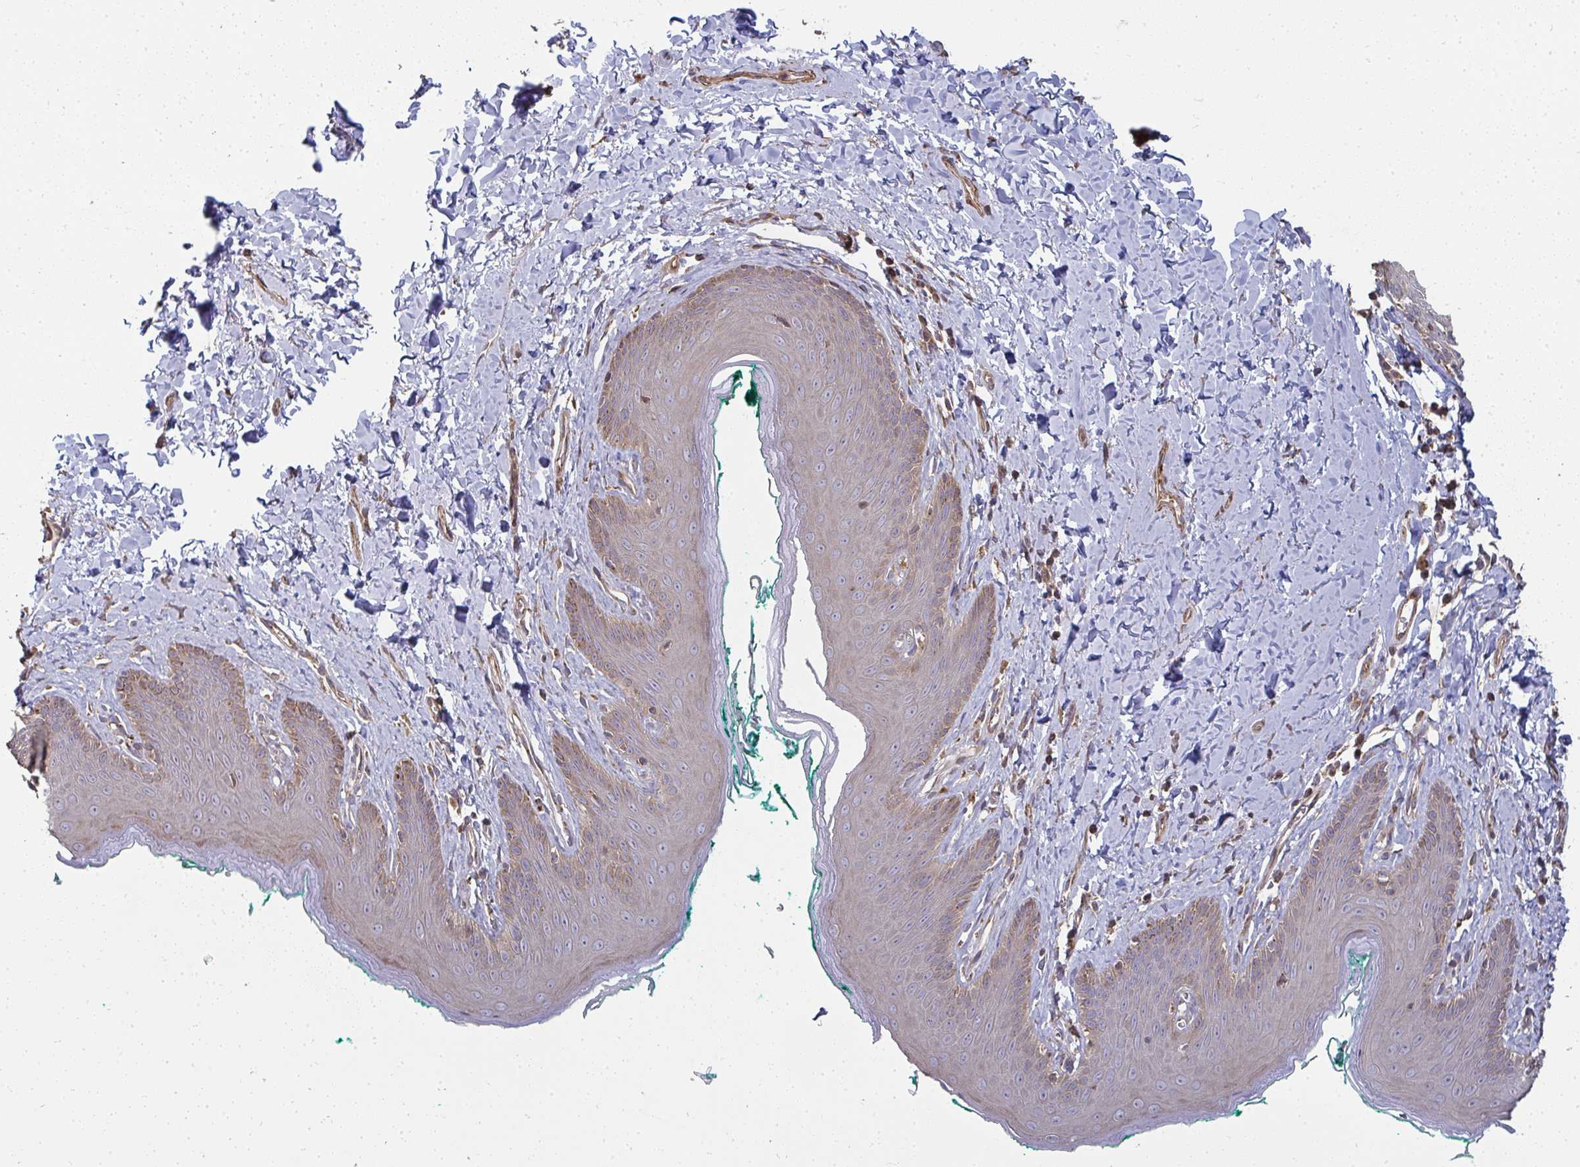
{"staining": {"intensity": "weak", "quantity": "<25%", "location": "cytoplasmic/membranous"}, "tissue": "skin", "cell_type": "Epidermal cells", "image_type": "normal", "snomed": [{"axis": "morphology", "description": "Normal tissue, NOS"}, {"axis": "topography", "description": "Vulva"}, {"axis": "topography", "description": "Peripheral nerve tissue"}], "caption": "Immunohistochemistry image of normal skin: human skin stained with DAB (3,3'-diaminobenzidine) exhibits no significant protein expression in epidermal cells.", "gene": "ZFYVE28", "patient": {"sex": "female", "age": 66}}